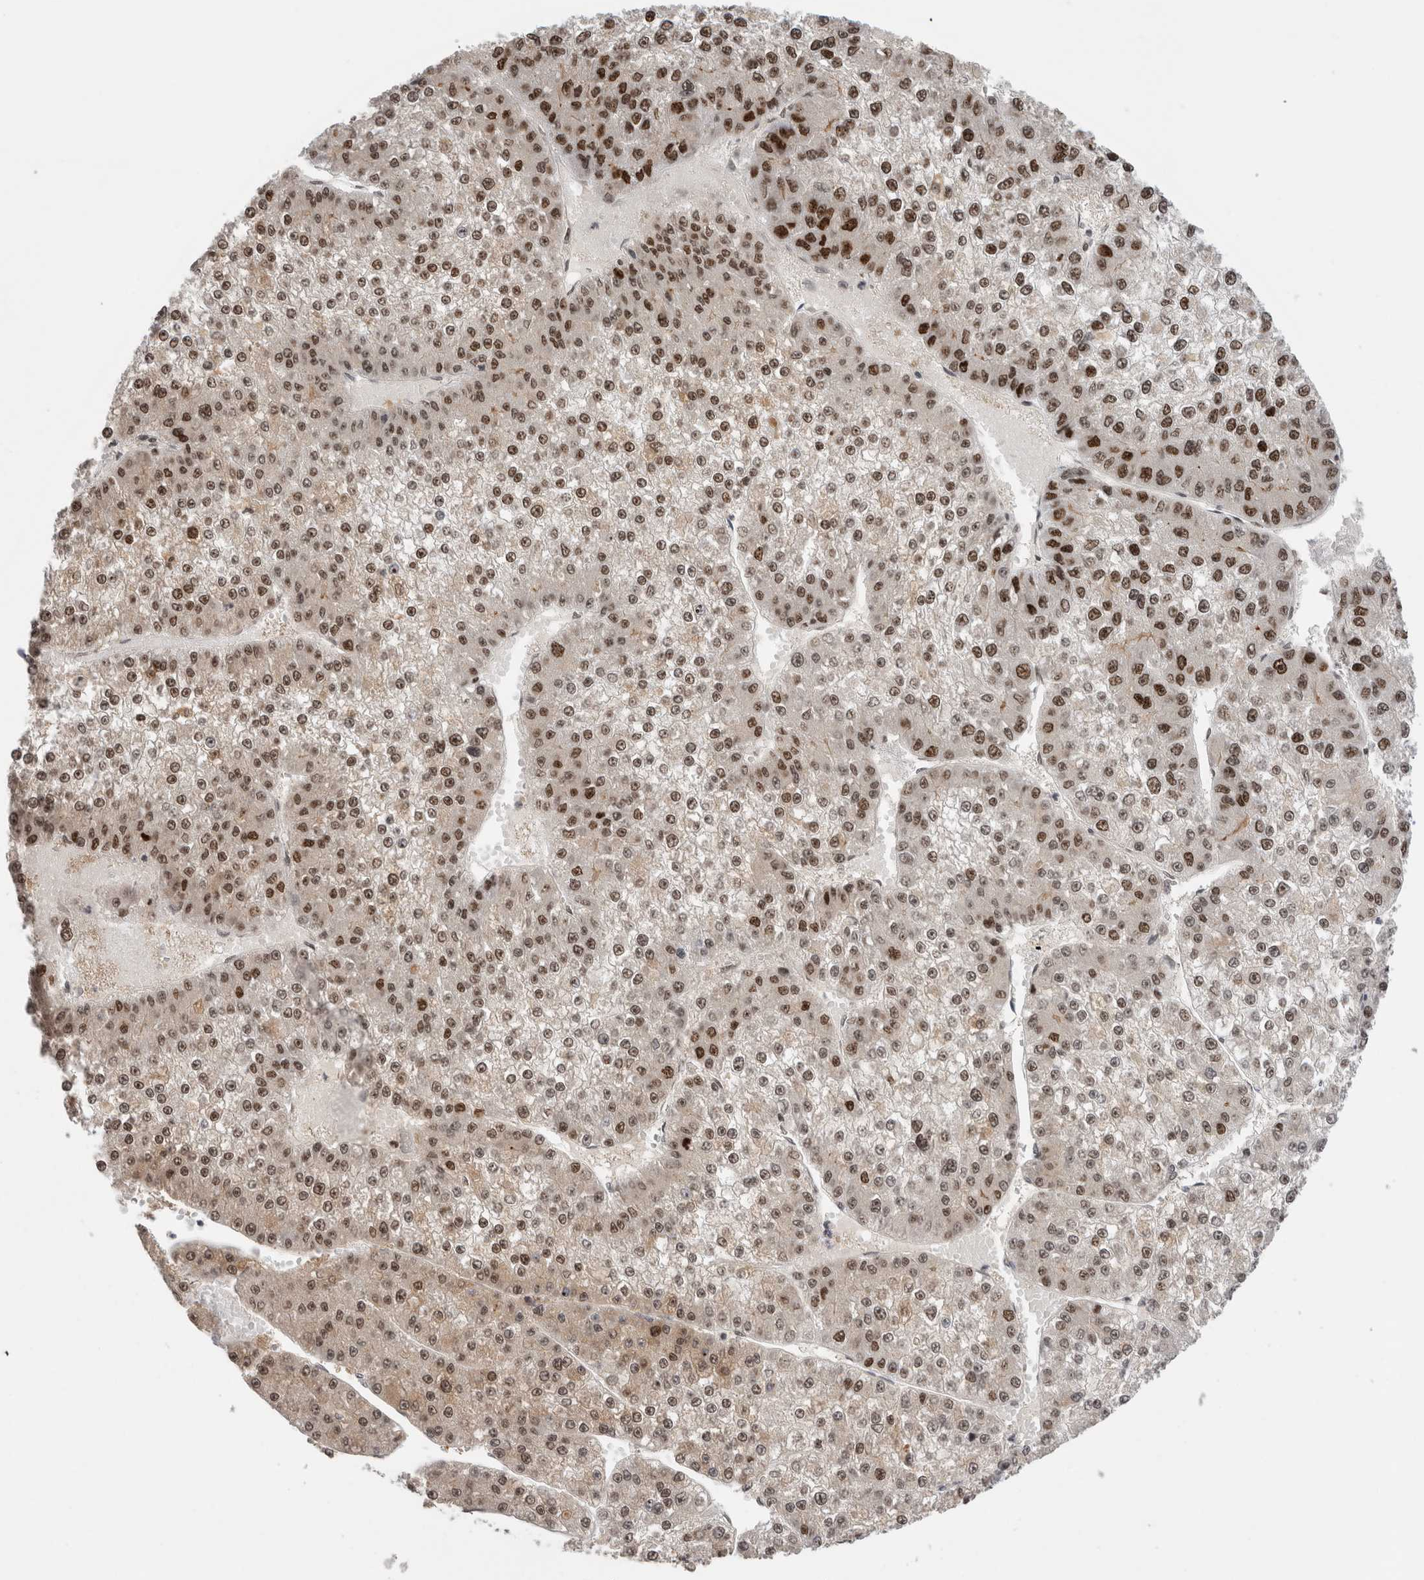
{"staining": {"intensity": "strong", "quantity": "25%-75%", "location": "nuclear"}, "tissue": "liver cancer", "cell_type": "Tumor cells", "image_type": "cancer", "snomed": [{"axis": "morphology", "description": "Carcinoma, Hepatocellular, NOS"}, {"axis": "topography", "description": "Liver"}], "caption": "This is a photomicrograph of IHC staining of liver cancer, which shows strong expression in the nuclear of tumor cells.", "gene": "ZNF521", "patient": {"sex": "female", "age": 73}}